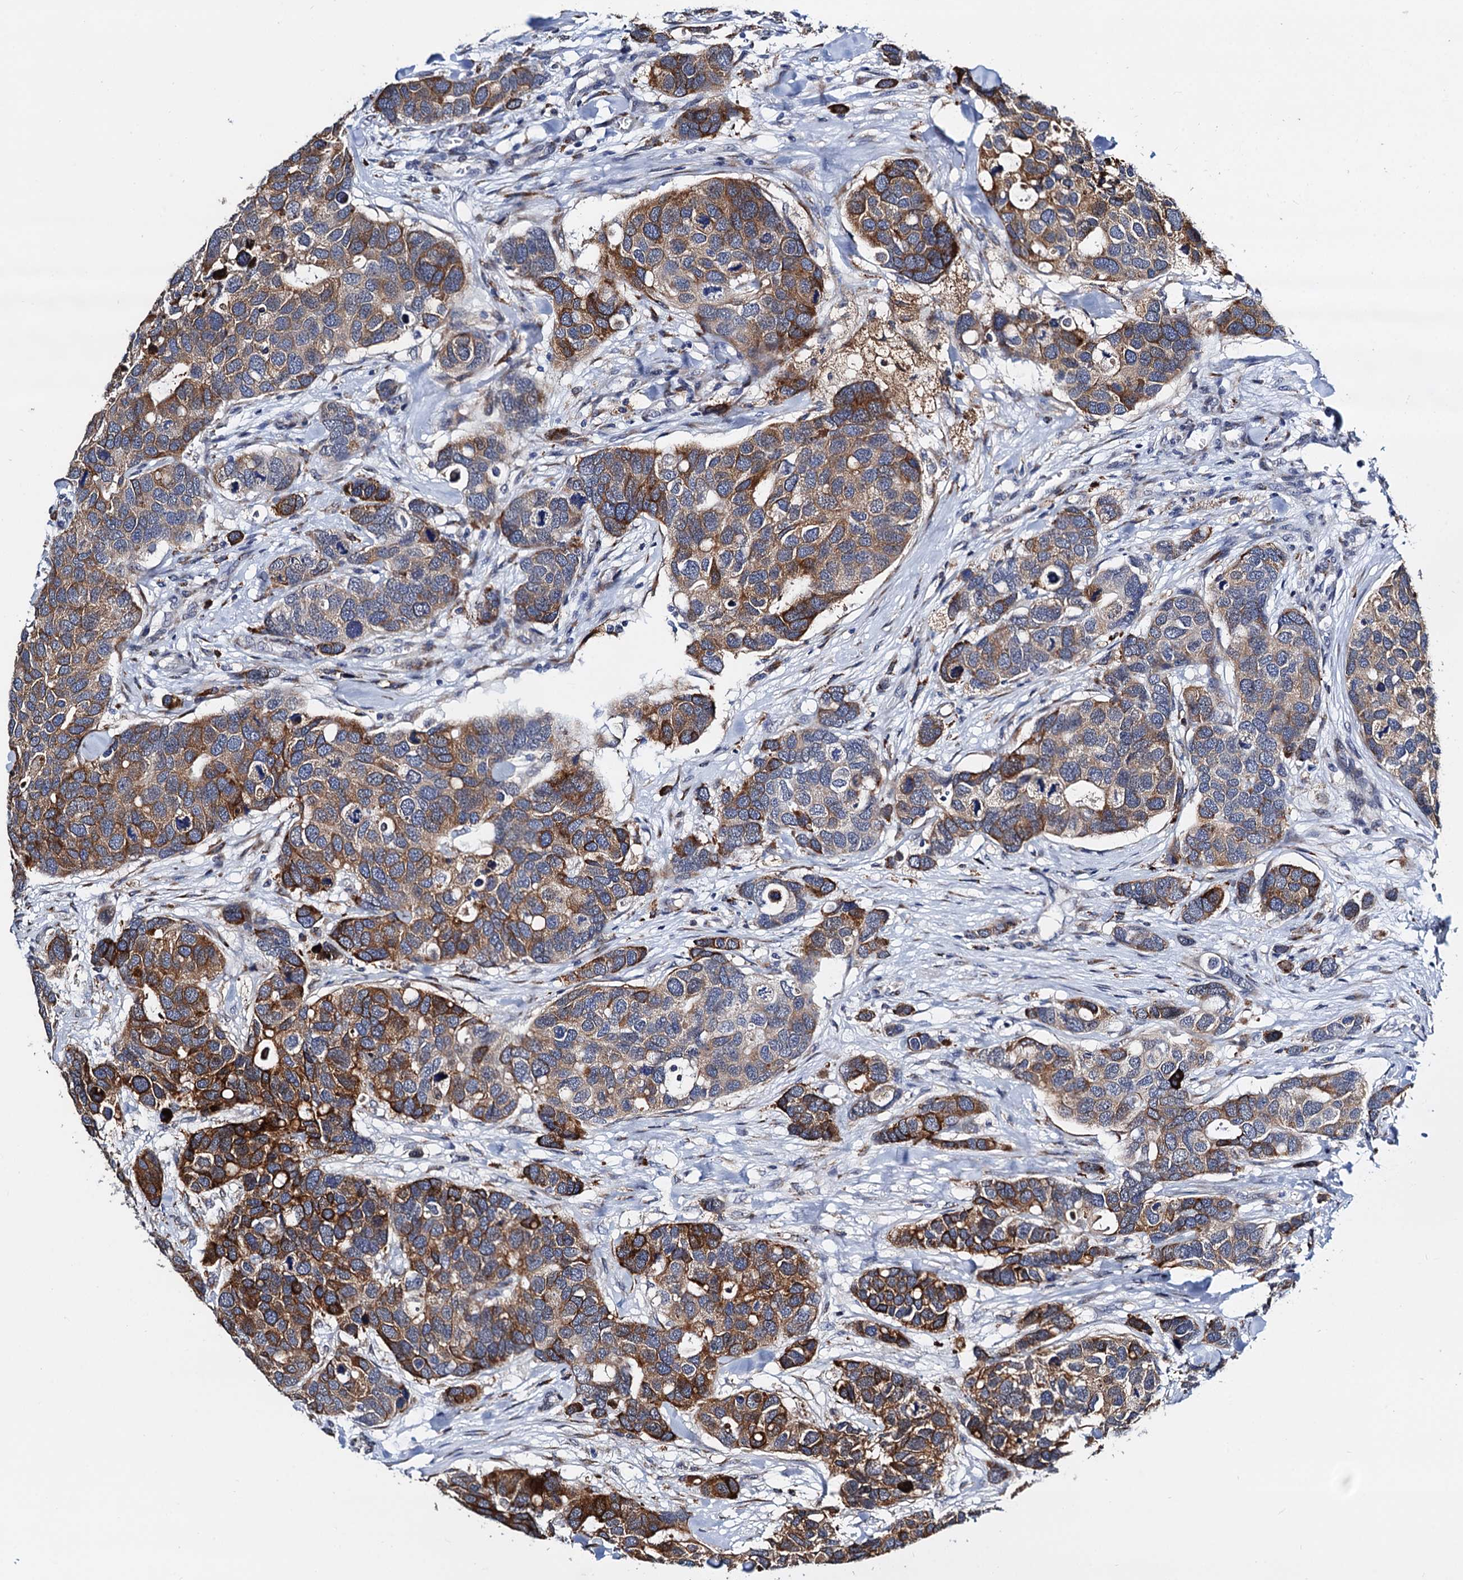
{"staining": {"intensity": "strong", "quantity": "25%-75%", "location": "cytoplasmic/membranous"}, "tissue": "breast cancer", "cell_type": "Tumor cells", "image_type": "cancer", "snomed": [{"axis": "morphology", "description": "Duct carcinoma"}, {"axis": "topography", "description": "Breast"}], "caption": "A brown stain highlights strong cytoplasmic/membranous expression of a protein in human breast cancer tumor cells. Immunohistochemistry (ihc) stains the protein of interest in brown and the nuclei are stained blue.", "gene": "SLC7A10", "patient": {"sex": "female", "age": 83}}